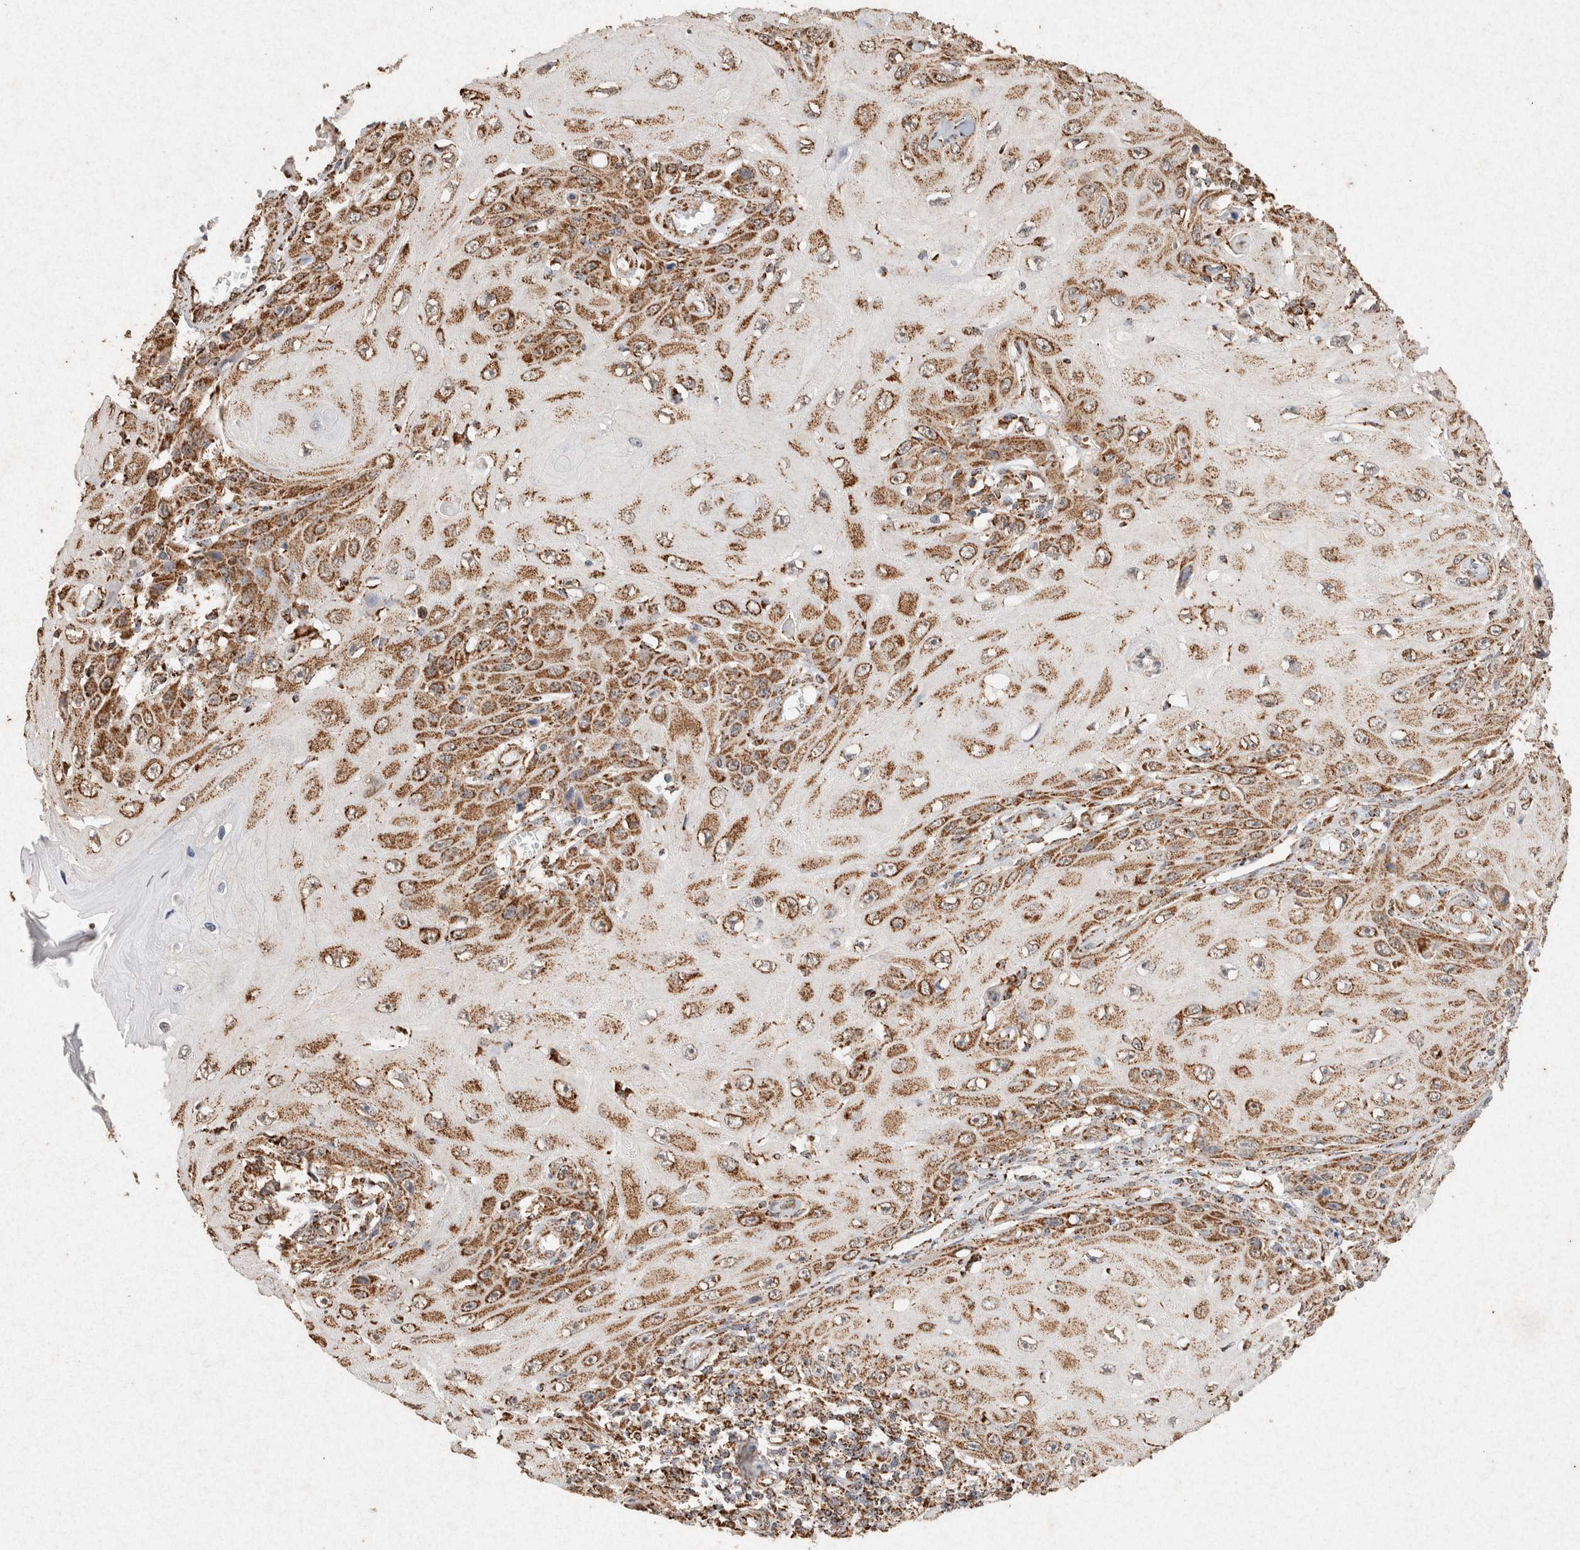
{"staining": {"intensity": "moderate", "quantity": ">75%", "location": "cytoplasmic/membranous"}, "tissue": "skin cancer", "cell_type": "Tumor cells", "image_type": "cancer", "snomed": [{"axis": "morphology", "description": "Squamous cell carcinoma, NOS"}, {"axis": "topography", "description": "Skin"}], "caption": "Squamous cell carcinoma (skin) stained with a brown dye shows moderate cytoplasmic/membranous positive expression in about >75% of tumor cells.", "gene": "SDC2", "patient": {"sex": "female", "age": 73}}